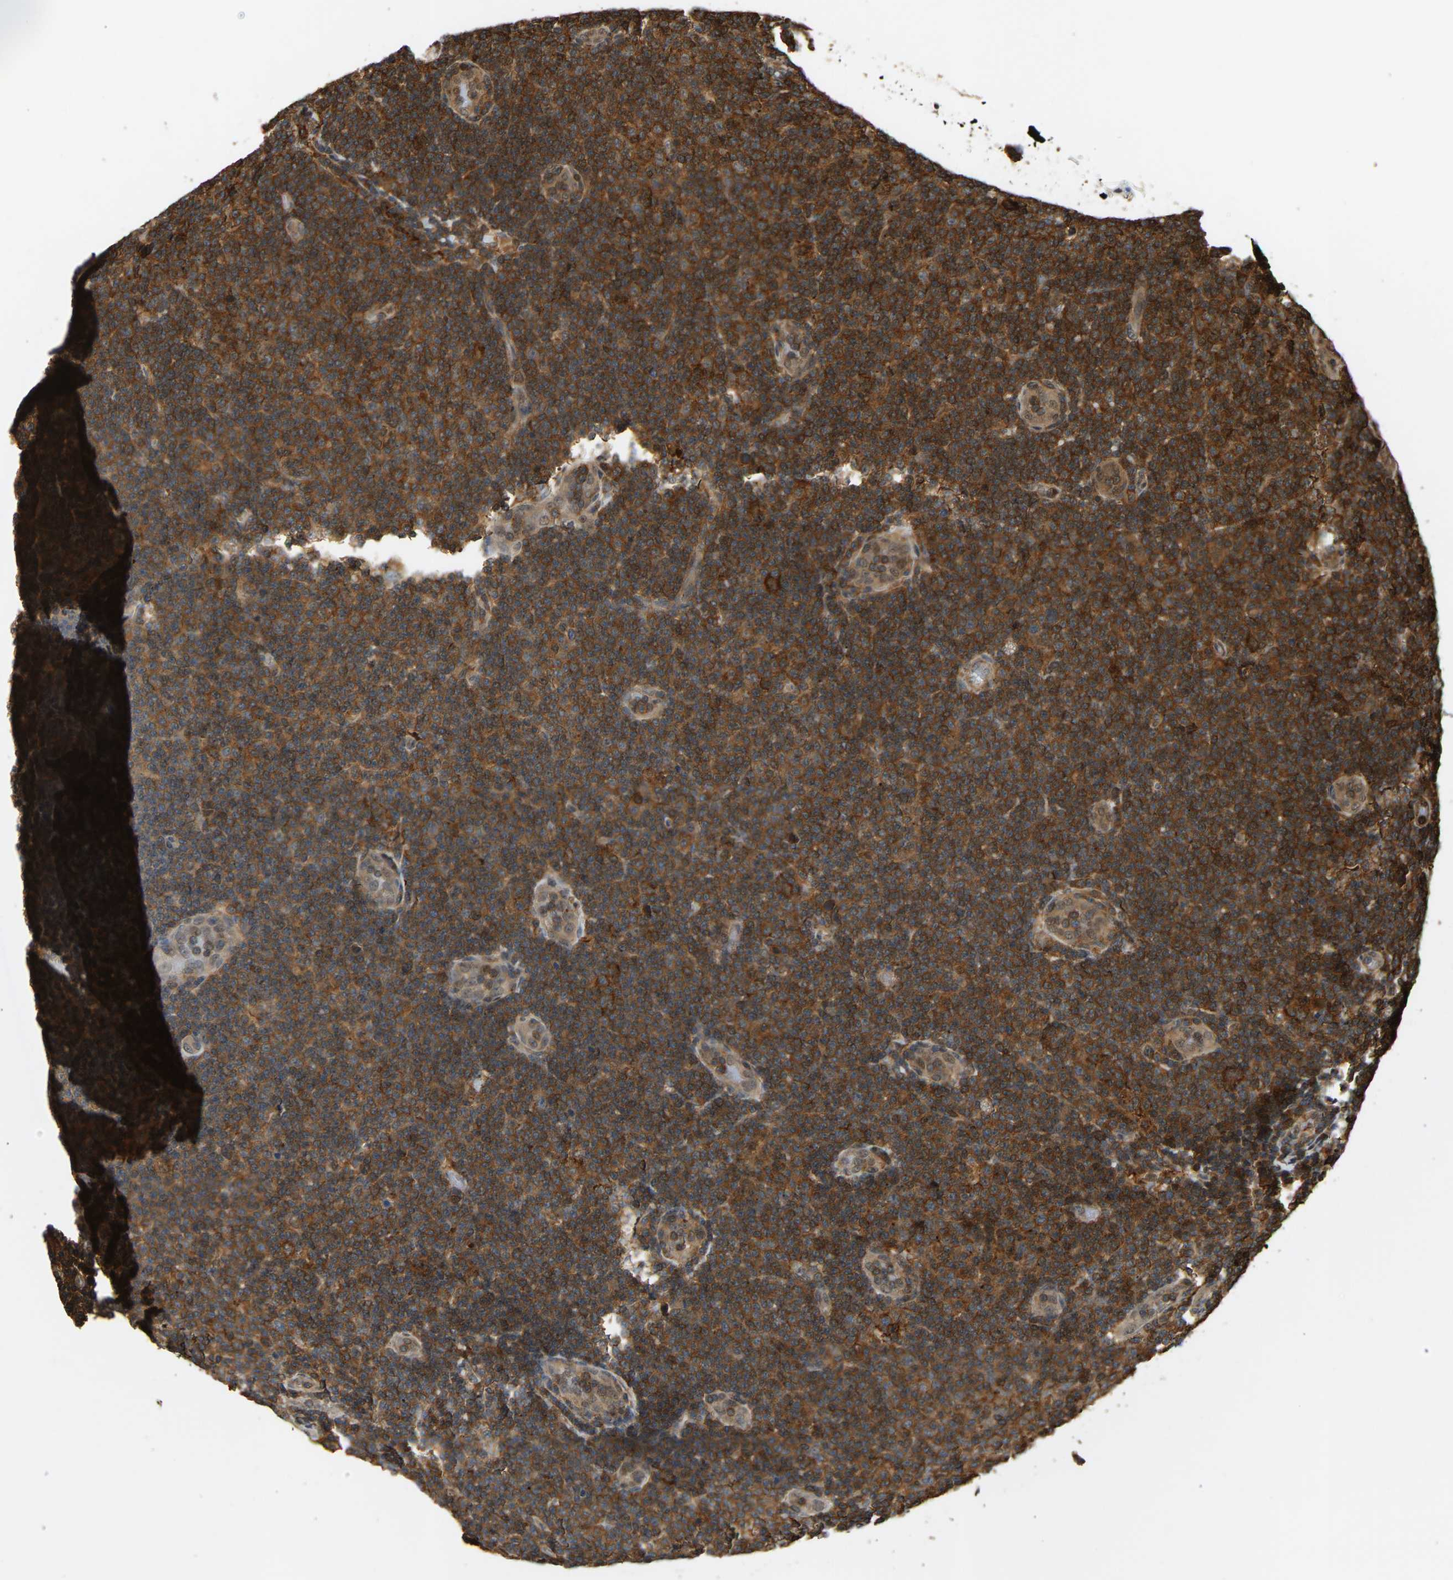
{"staining": {"intensity": "strong", "quantity": ">75%", "location": "cytoplasmic/membranous"}, "tissue": "lymphoma", "cell_type": "Tumor cells", "image_type": "cancer", "snomed": [{"axis": "morphology", "description": "Malignant lymphoma, non-Hodgkin's type, Low grade"}, {"axis": "topography", "description": "Soft tissue"}], "caption": "Tumor cells reveal high levels of strong cytoplasmic/membranous expression in about >75% of cells in low-grade malignant lymphoma, non-Hodgkin's type.", "gene": "GOPC", "patient": {"sex": "male", "age": 92}}